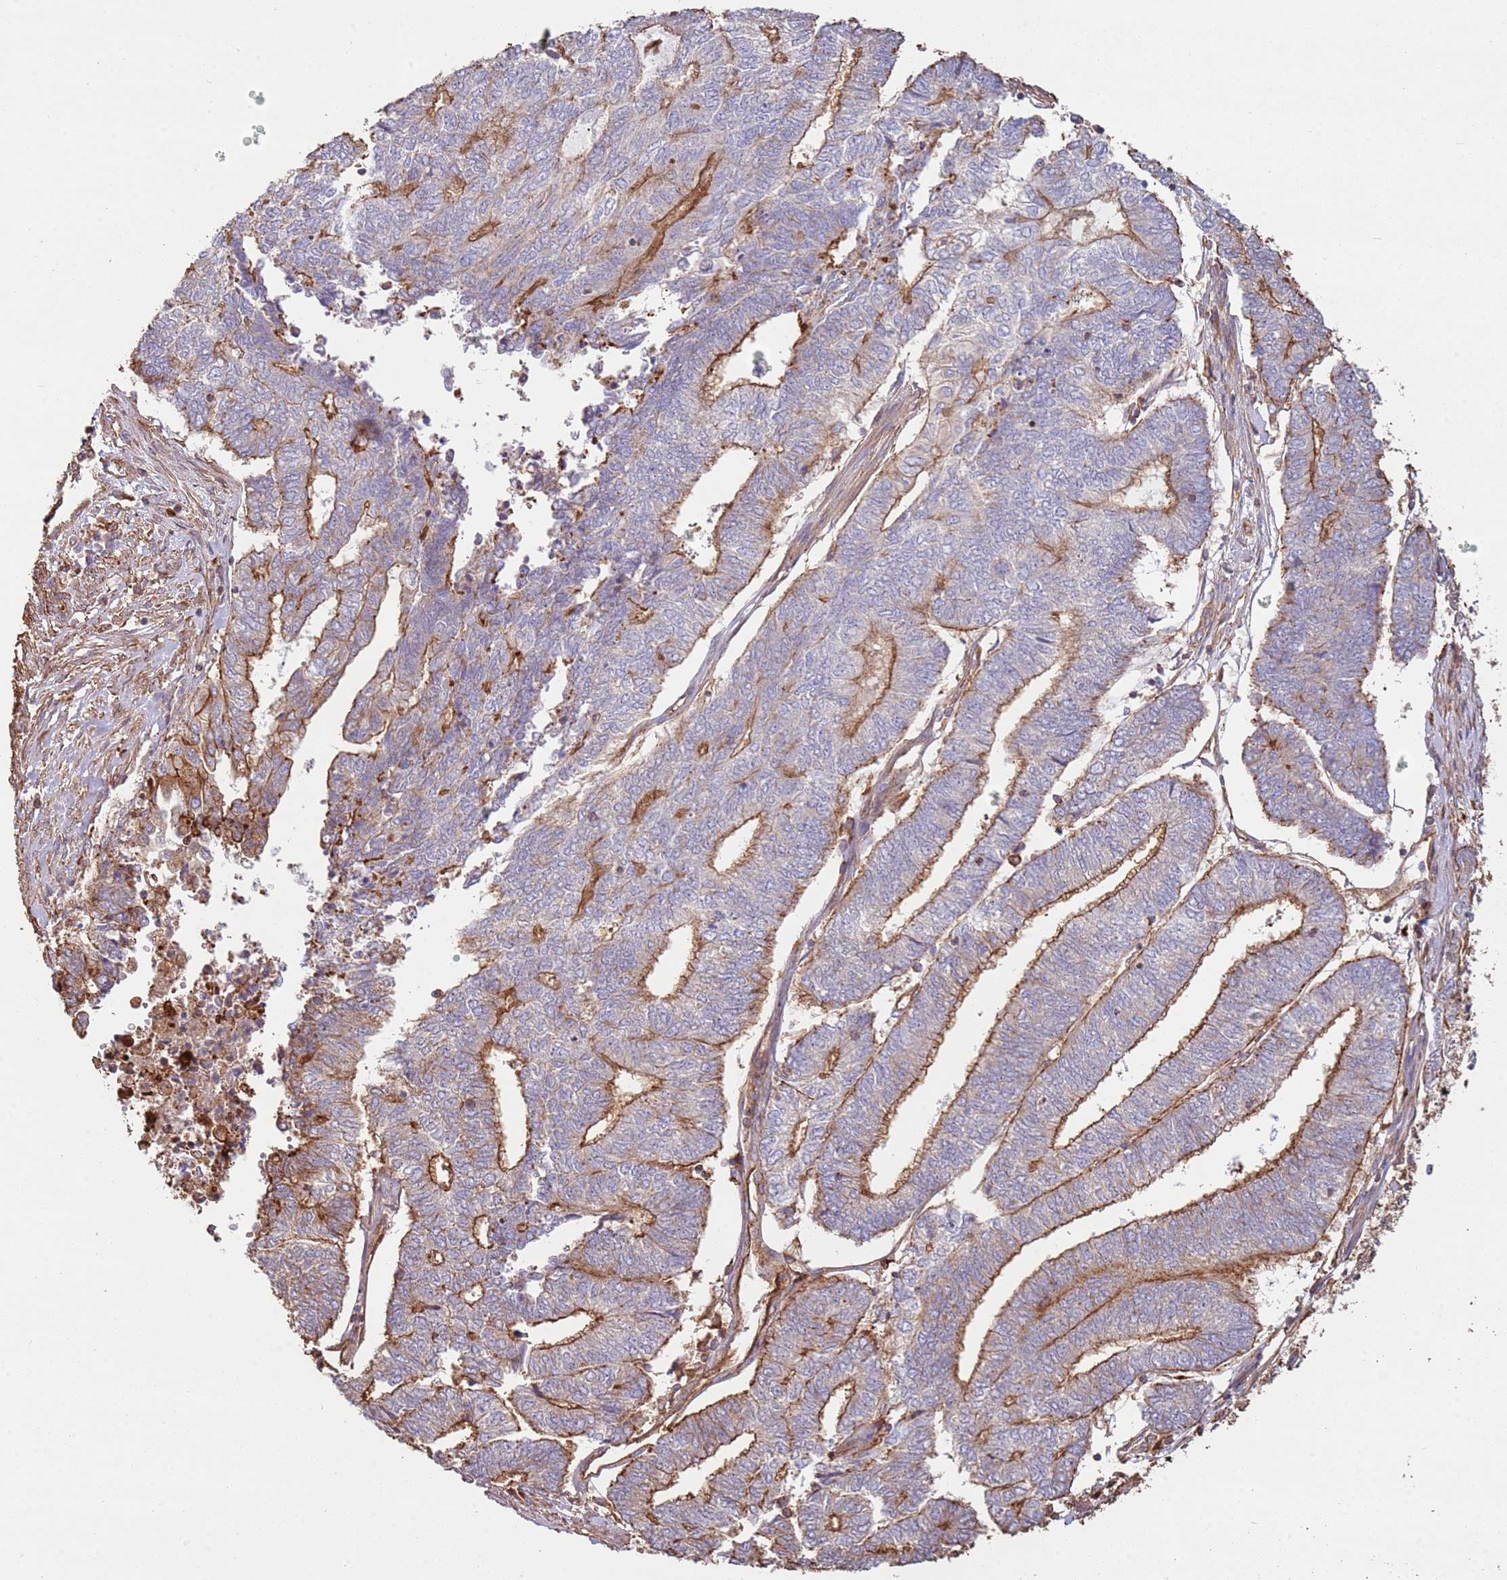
{"staining": {"intensity": "moderate", "quantity": "25%-75%", "location": "cytoplasmic/membranous"}, "tissue": "endometrial cancer", "cell_type": "Tumor cells", "image_type": "cancer", "snomed": [{"axis": "morphology", "description": "Adenocarcinoma, NOS"}, {"axis": "topography", "description": "Uterus"}, {"axis": "topography", "description": "Endometrium"}], "caption": "Adenocarcinoma (endometrial) tissue demonstrates moderate cytoplasmic/membranous positivity in about 25%-75% of tumor cells, visualized by immunohistochemistry. Nuclei are stained in blue.", "gene": "NDUFAF4", "patient": {"sex": "female", "age": 70}}